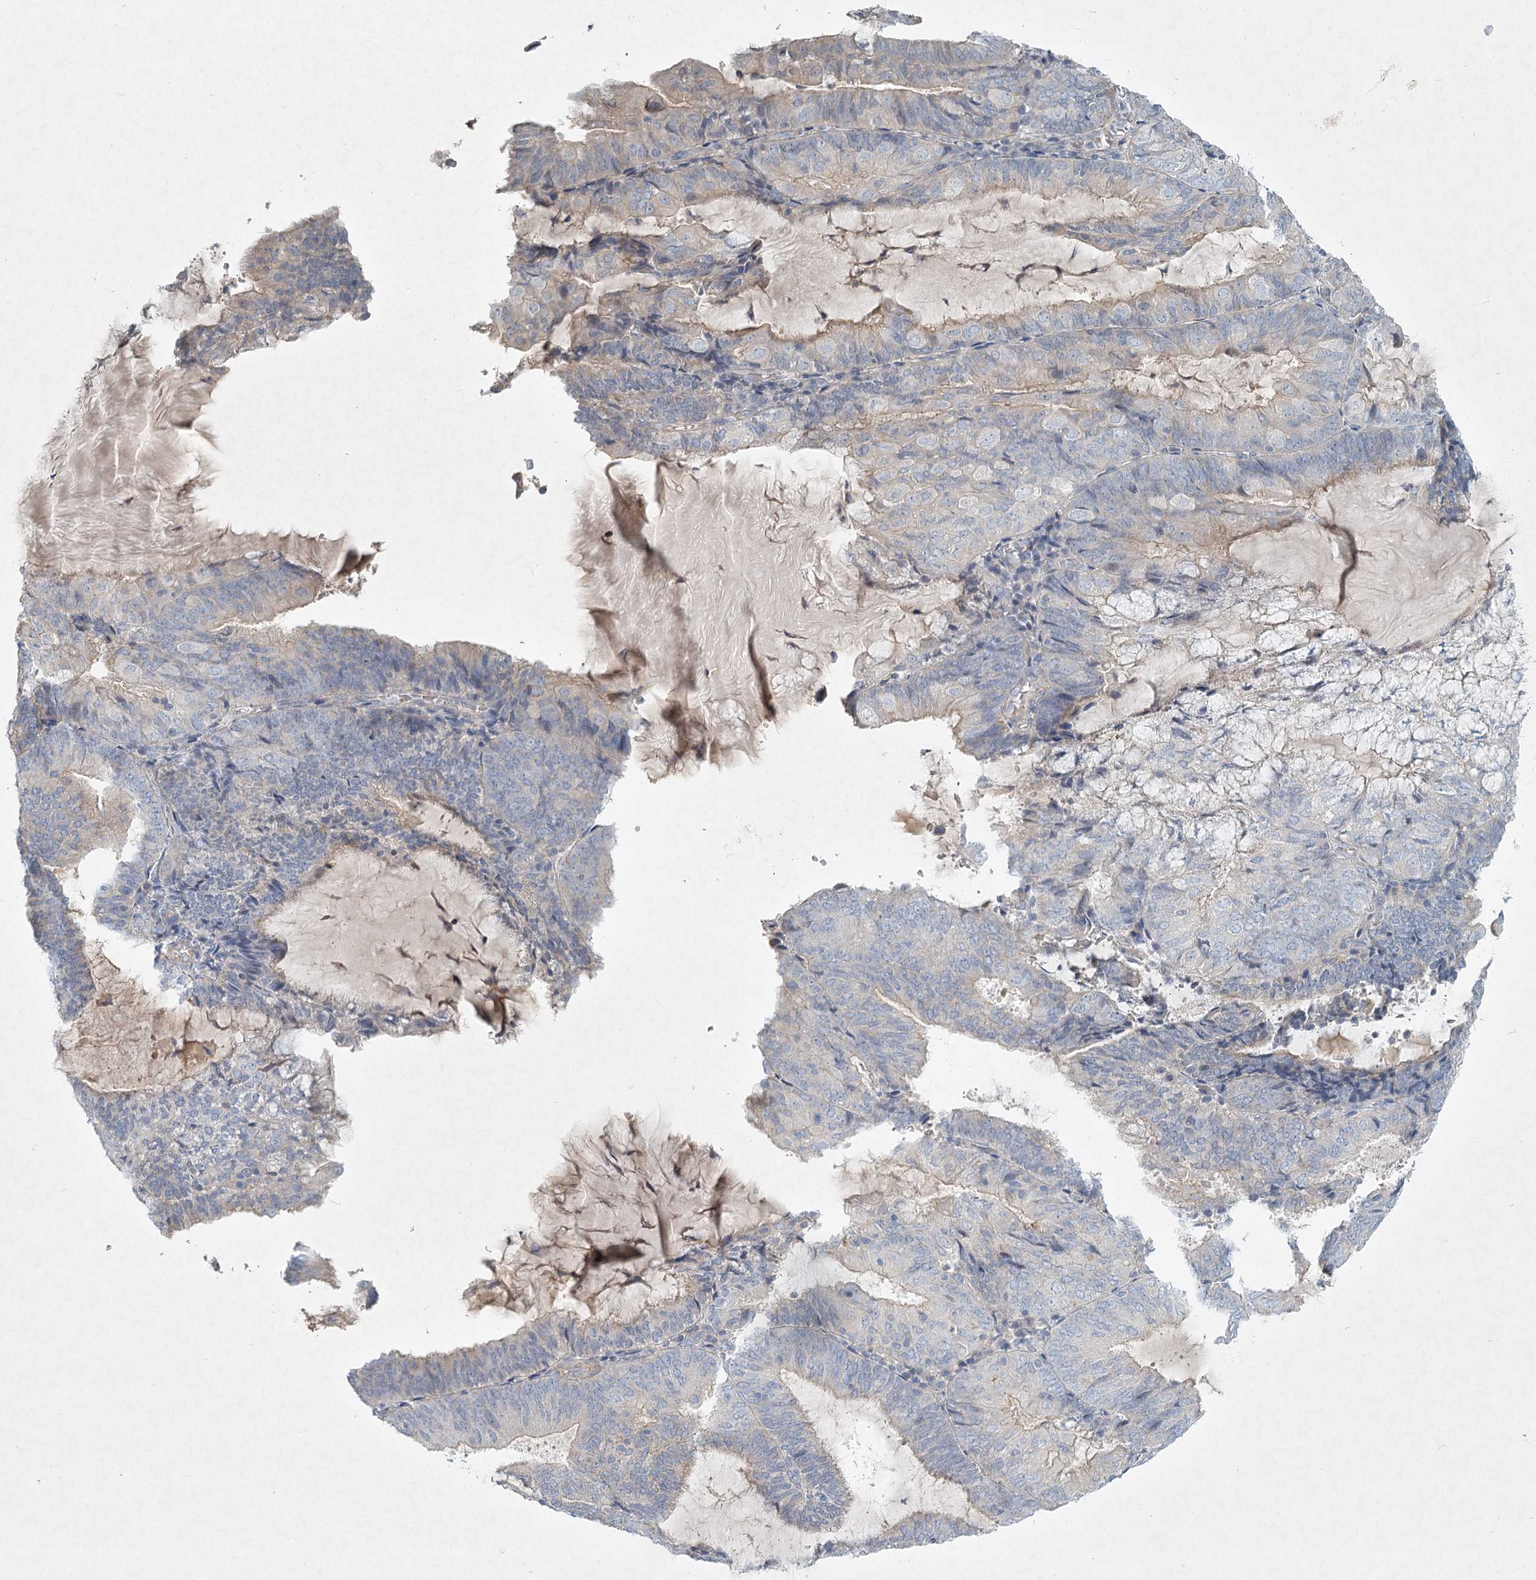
{"staining": {"intensity": "weak", "quantity": "<25%", "location": "cytoplasmic/membranous"}, "tissue": "endometrial cancer", "cell_type": "Tumor cells", "image_type": "cancer", "snomed": [{"axis": "morphology", "description": "Adenocarcinoma, NOS"}, {"axis": "topography", "description": "Endometrium"}], "caption": "Histopathology image shows no protein expression in tumor cells of endometrial cancer (adenocarcinoma) tissue.", "gene": "DNMBP", "patient": {"sex": "female", "age": 81}}